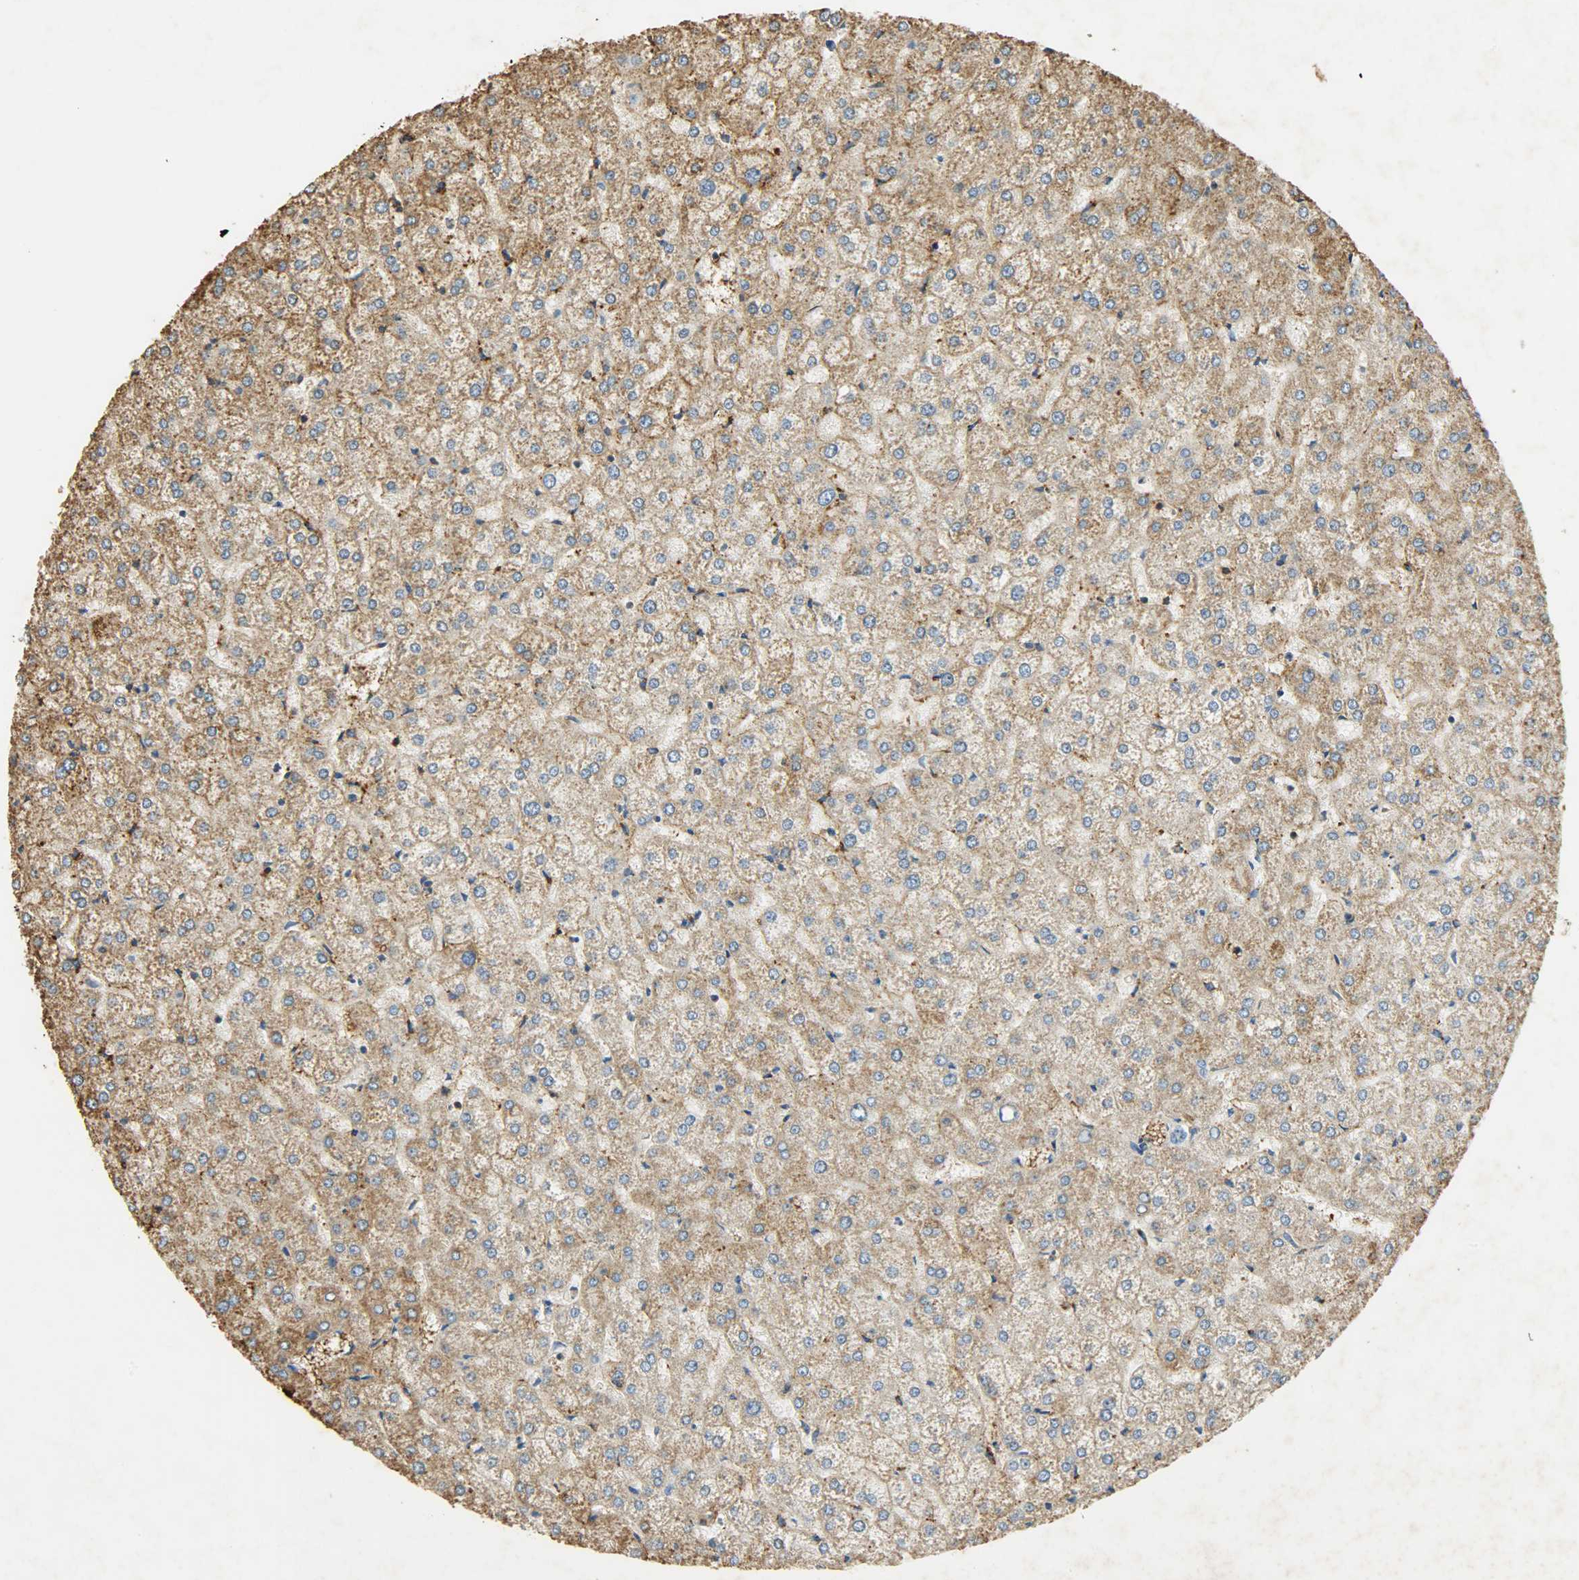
{"staining": {"intensity": "negative", "quantity": "none", "location": "none"}, "tissue": "liver", "cell_type": "Cholangiocytes", "image_type": "normal", "snomed": [{"axis": "morphology", "description": "Normal tissue, NOS"}, {"axis": "topography", "description": "Liver"}], "caption": "Photomicrograph shows no protein staining in cholangiocytes of unremarkable liver.", "gene": "ANXA6", "patient": {"sex": "female", "age": 32}}